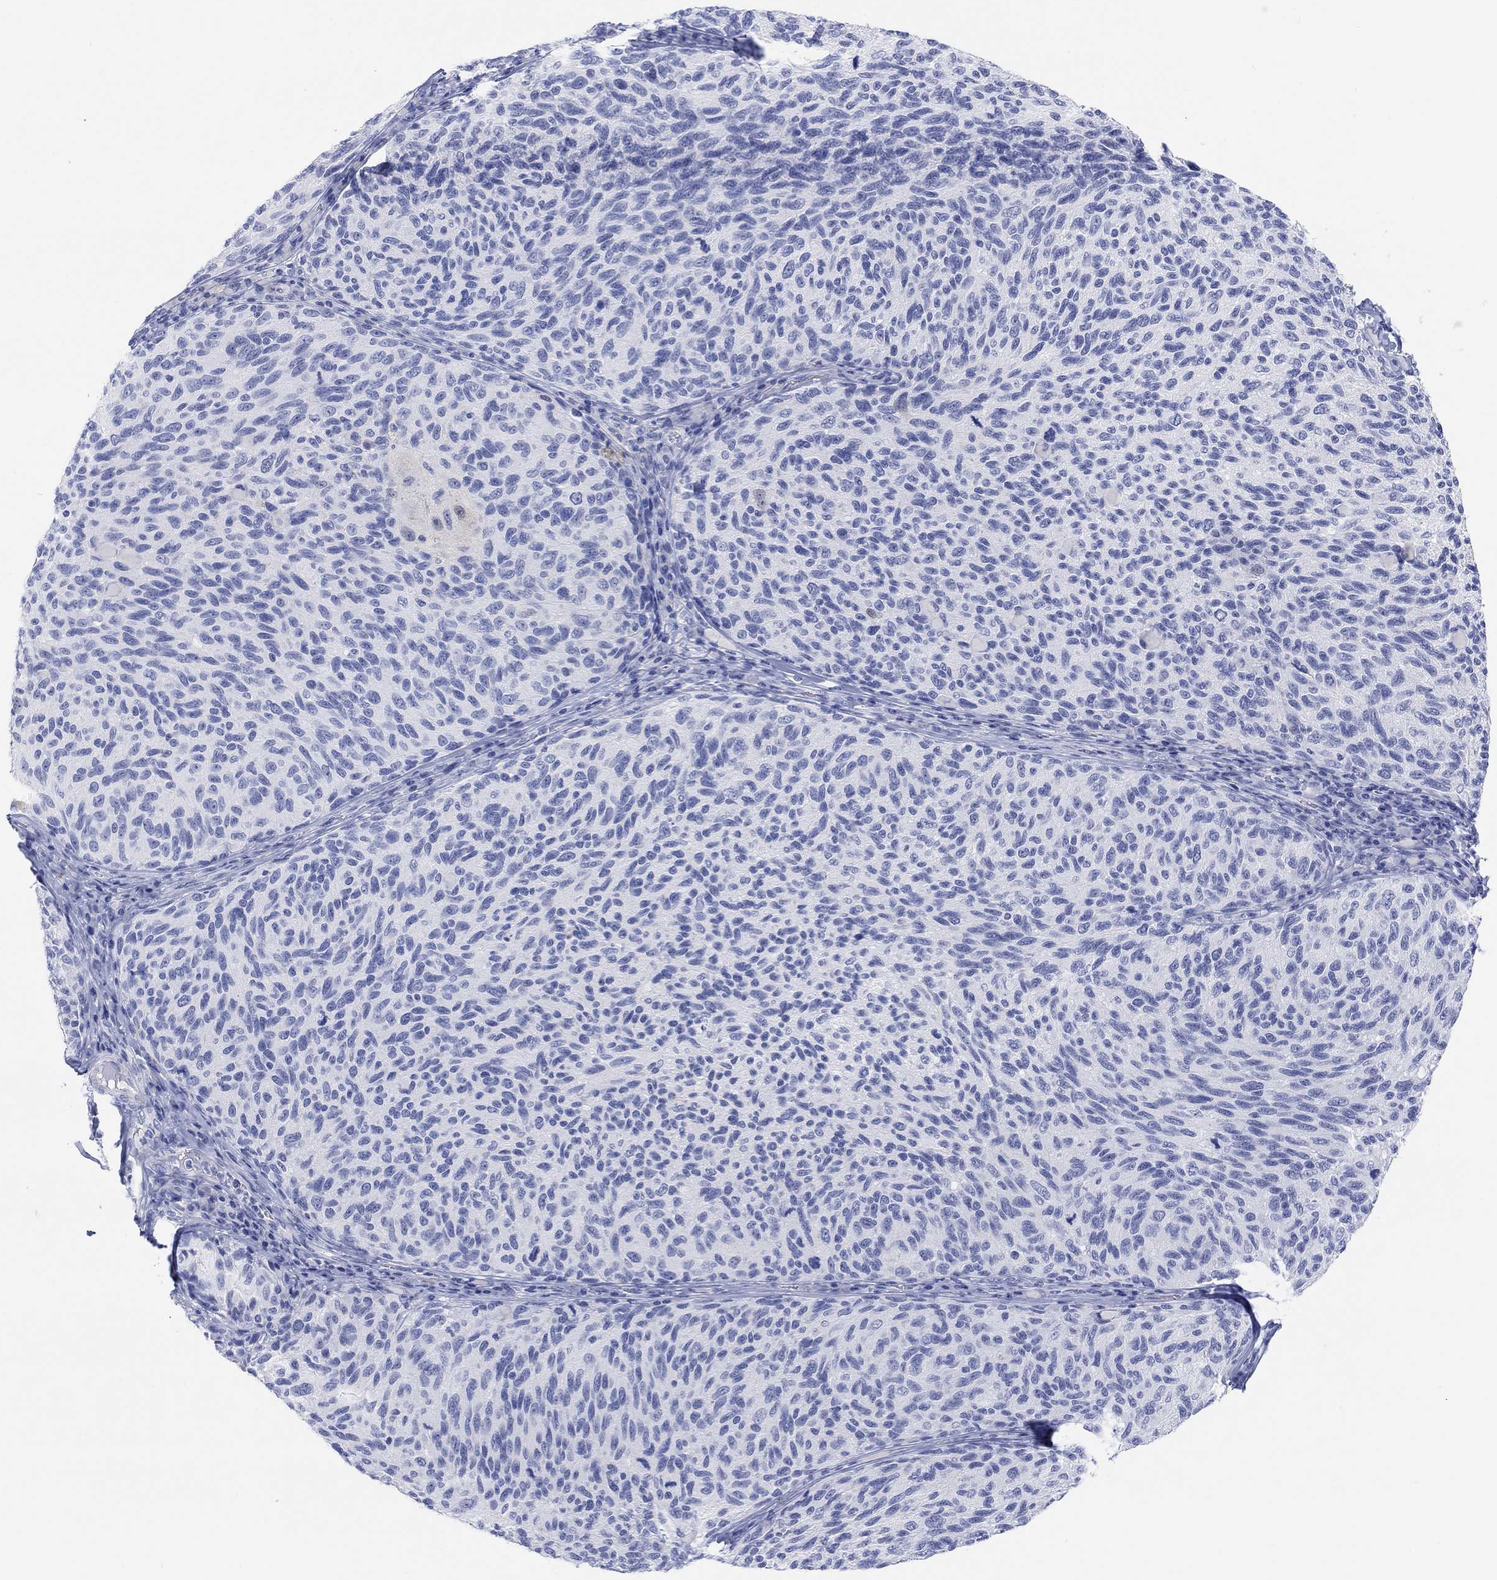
{"staining": {"intensity": "negative", "quantity": "none", "location": "none"}, "tissue": "melanoma", "cell_type": "Tumor cells", "image_type": "cancer", "snomed": [{"axis": "morphology", "description": "Malignant melanoma, NOS"}, {"axis": "topography", "description": "Skin"}], "caption": "The immunohistochemistry micrograph has no significant staining in tumor cells of malignant melanoma tissue.", "gene": "XIRP2", "patient": {"sex": "female", "age": 73}}